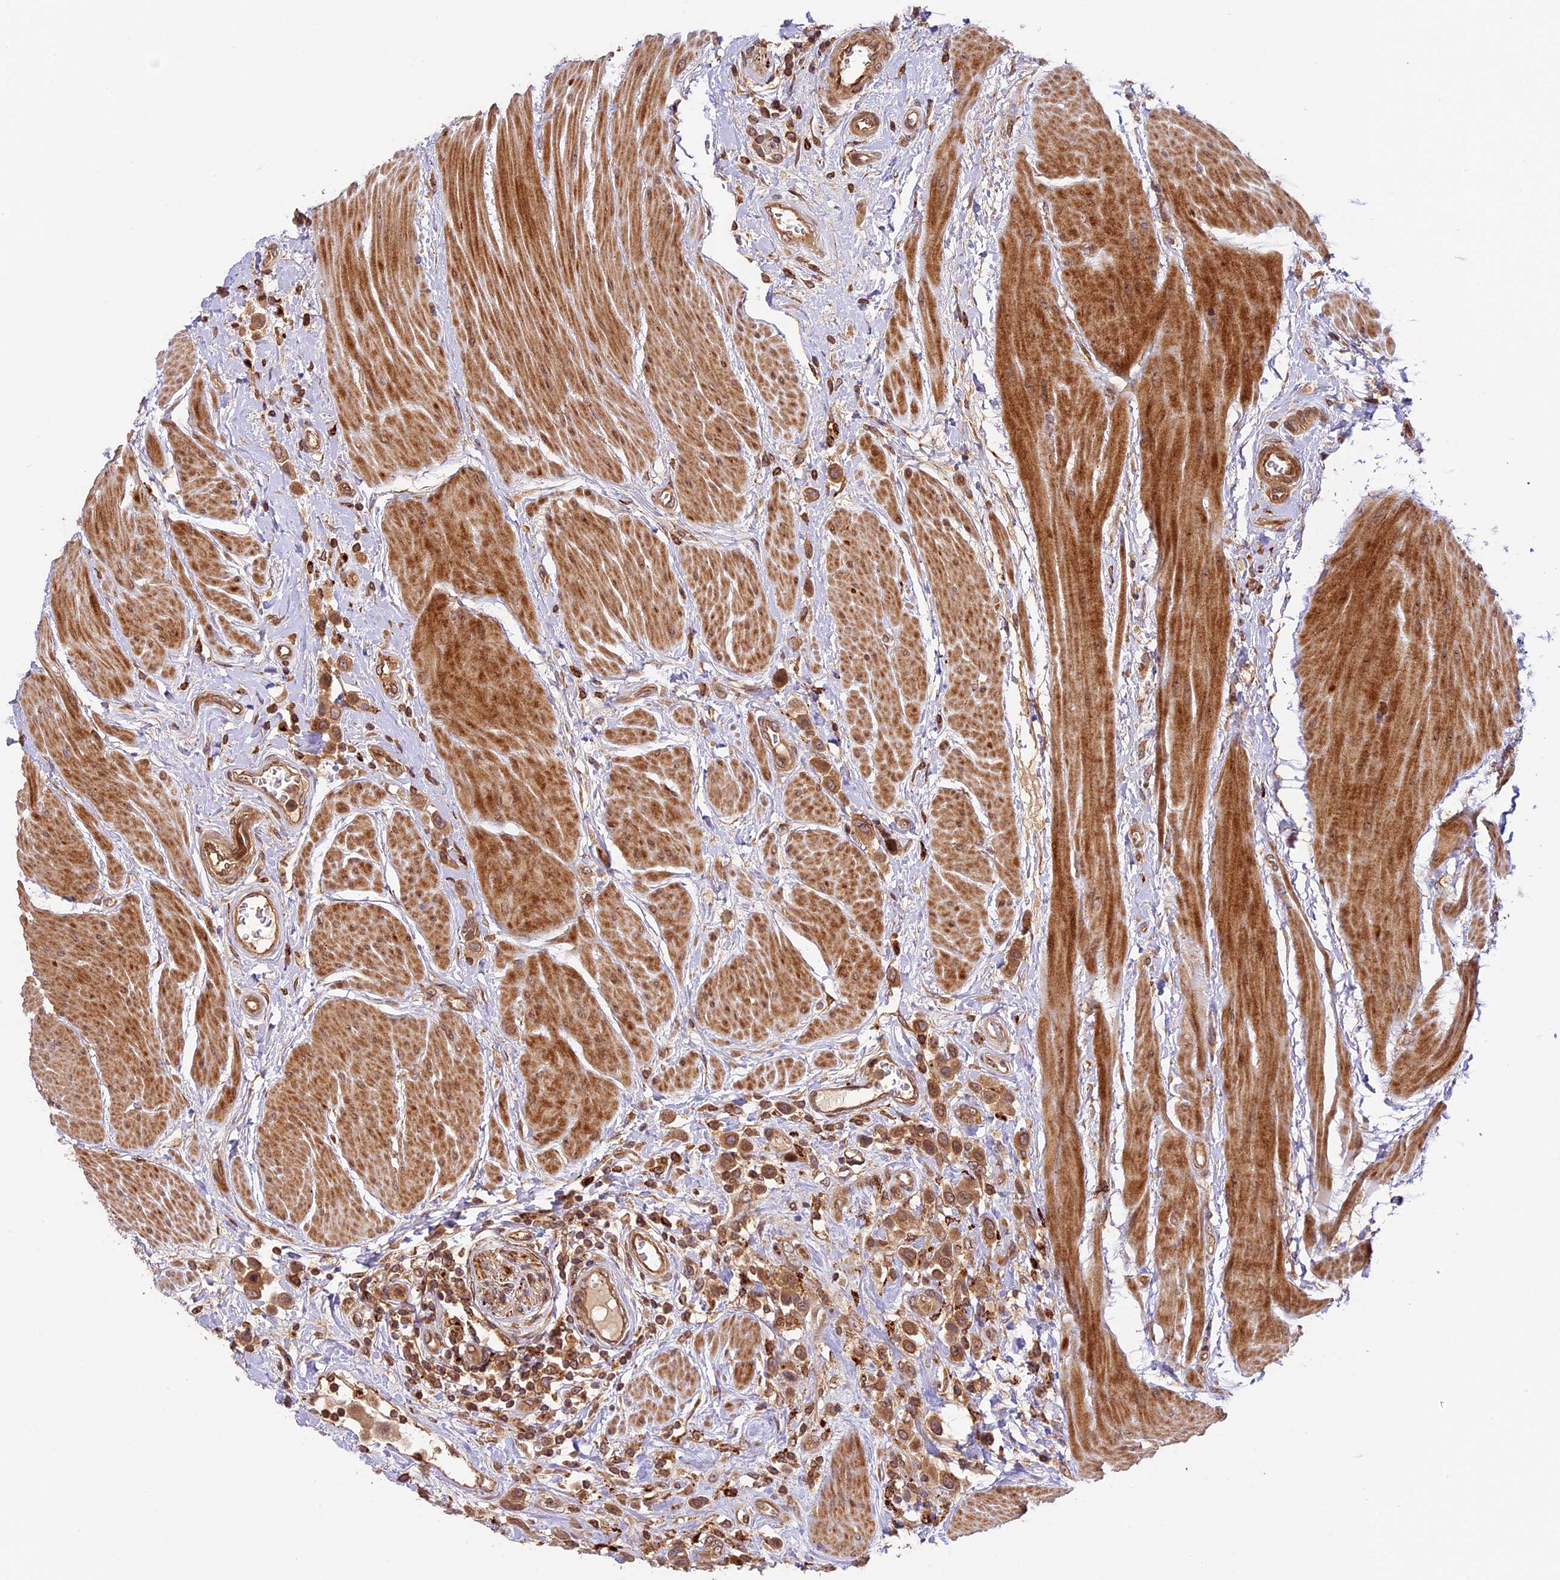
{"staining": {"intensity": "moderate", "quantity": ">75%", "location": "cytoplasmic/membranous,nuclear"}, "tissue": "urothelial cancer", "cell_type": "Tumor cells", "image_type": "cancer", "snomed": [{"axis": "morphology", "description": "Urothelial carcinoma, High grade"}, {"axis": "topography", "description": "Urinary bladder"}], "caption": "Approximately >75% of tumor cells in urothelial cancer exhibit moderate cytoplasmic/membranous and nuclear protein positivity as visualized by brown immunohistochemical staining.", "gene": "DGKH", "patient": {"sex": "male", "age": 50}}